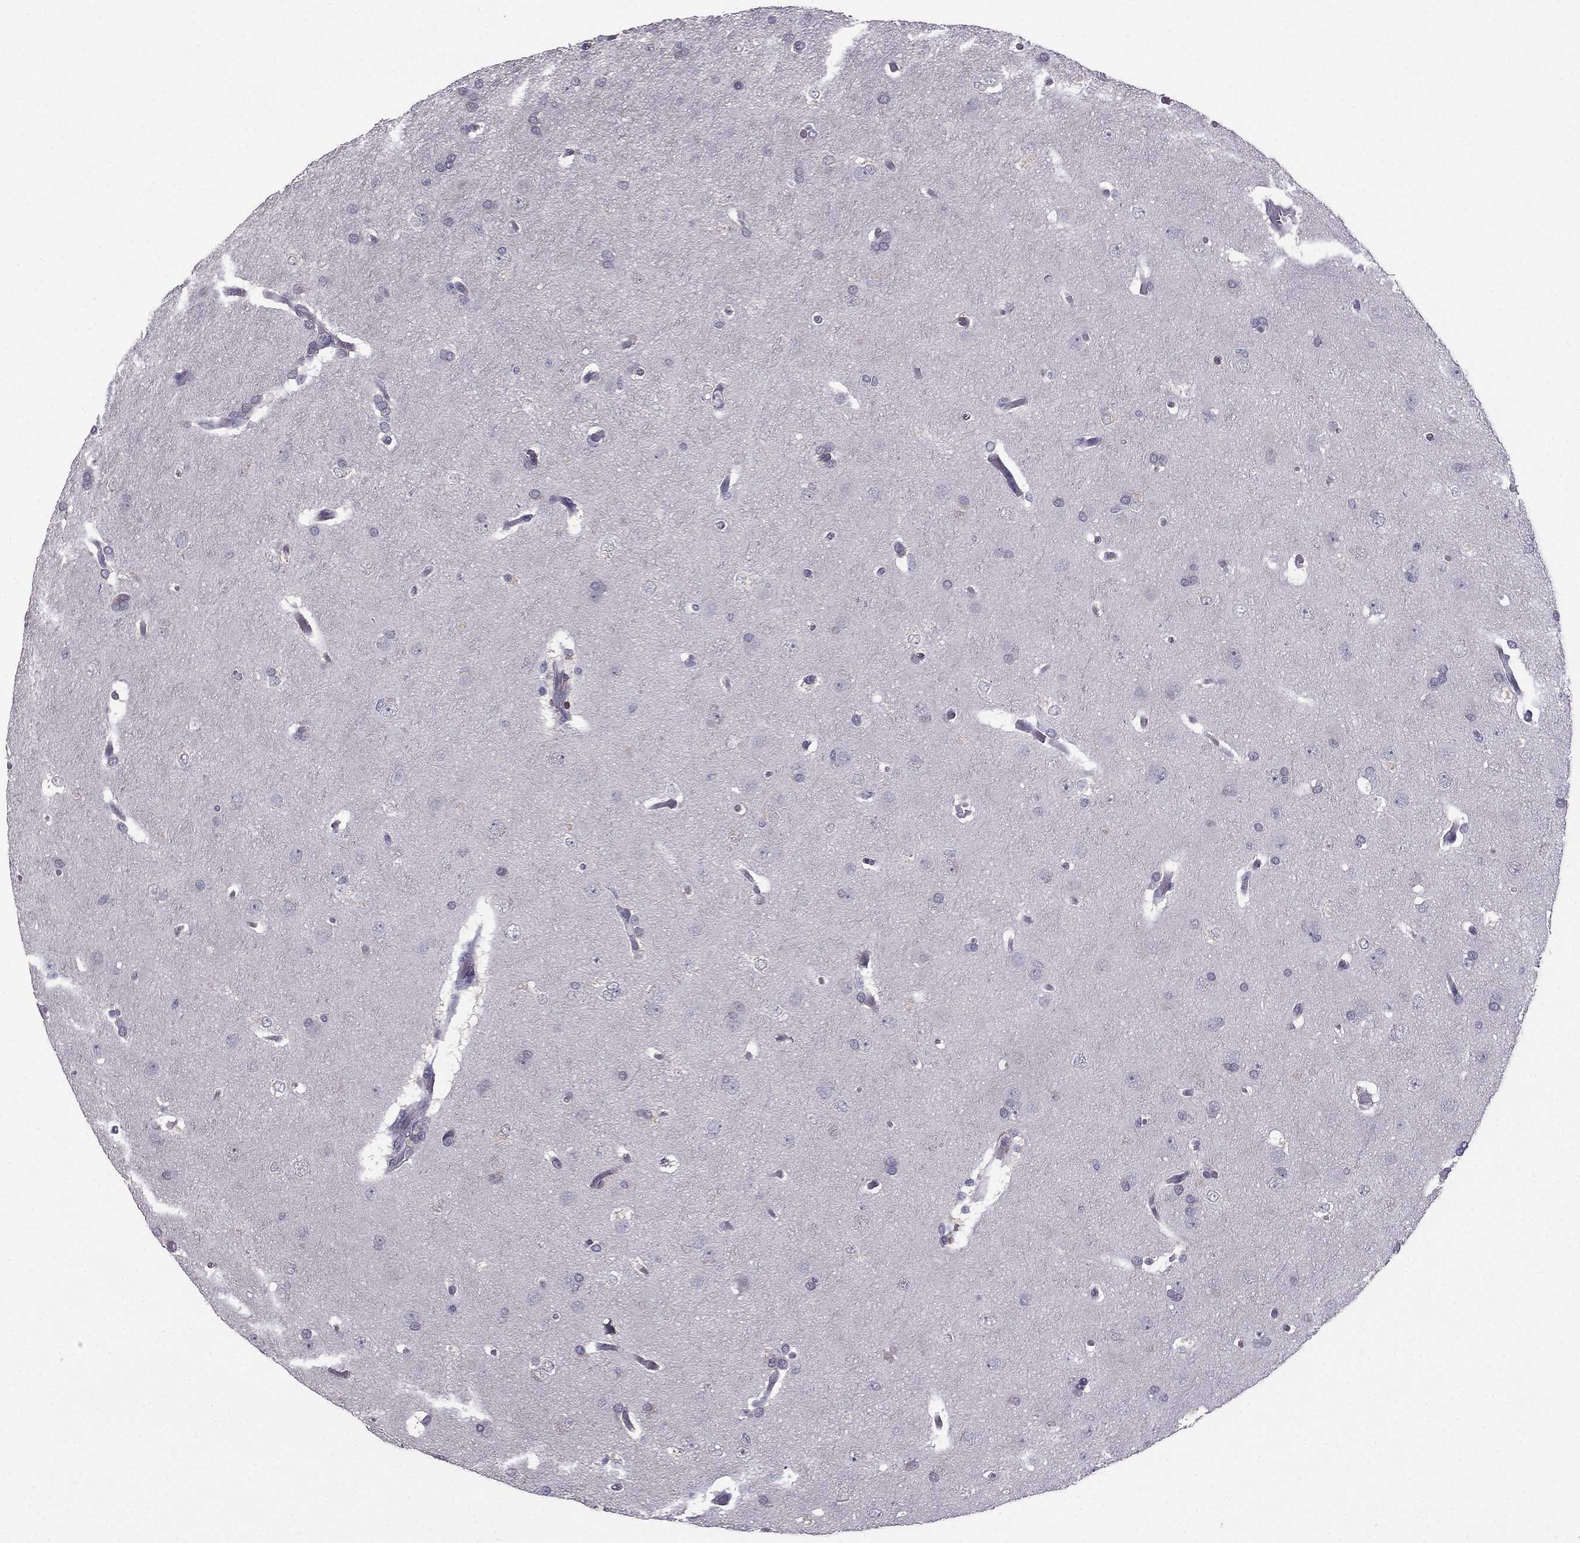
{"staining": {"intensity": "negative", "quantity": "none", "location": "none"}, "tissue": "glioma", "cell_type": "Tumor cells", "image_type": "cancer", "snomed": [{"axis": "morphology", "description": "Glioma, malignant, Low grade"}, {"axis": "topography", "description": "Brain"}], "caption": "The immunohistochemistry (IHC) photomicrograph has no significant staining in tumor cells of glioma tissue.", "gene": "HSFX1", "patient": {"sex": "female", "age": 32}}